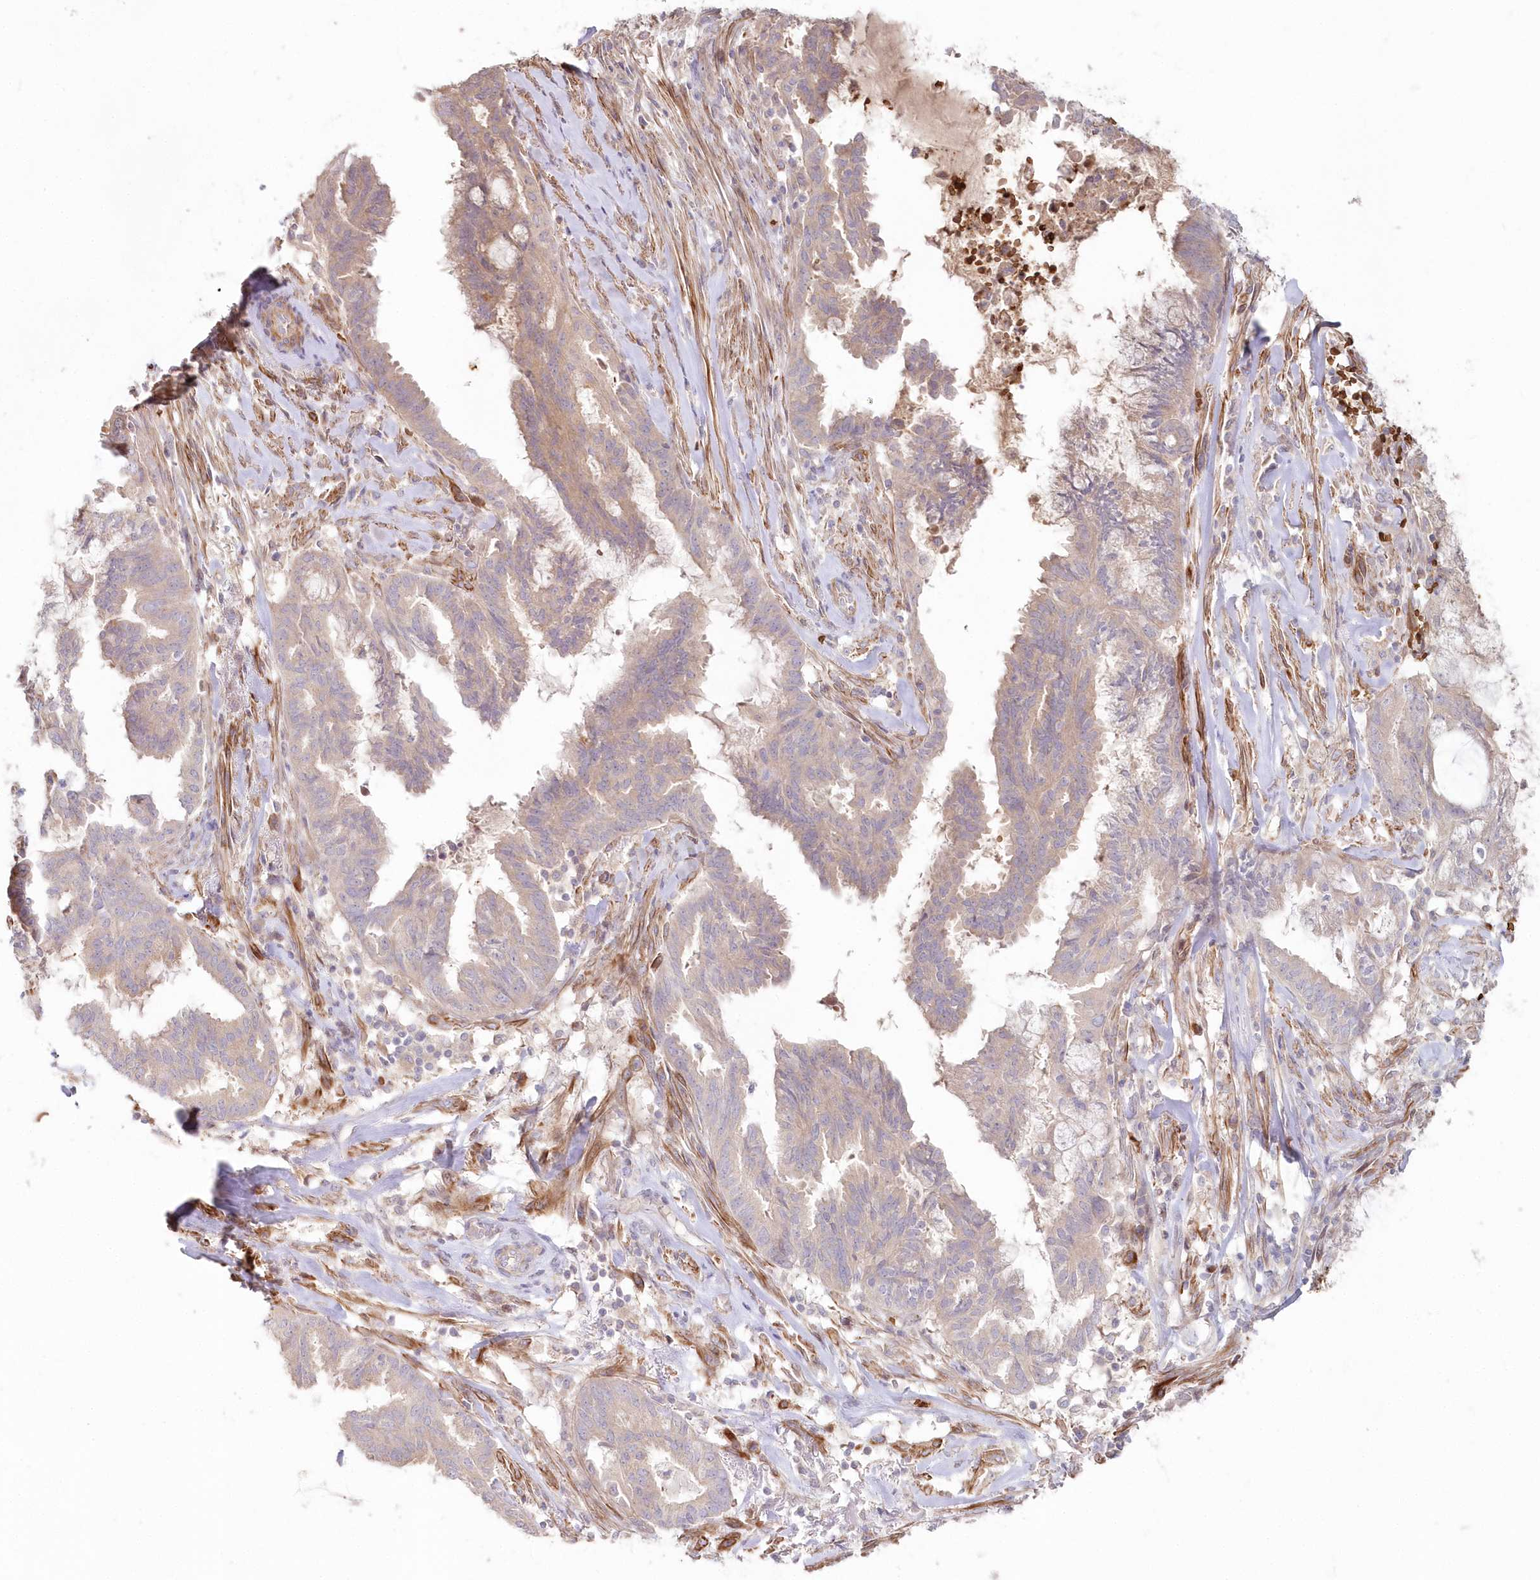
{"staining": {"intensity": "negative", "quantity": "none", "location": "none"}, "tissue": "endometrial cancer", "cell_type": "Tumor cells", "image_type": "cancer", "snomed": [{"axis": "morphology", "description": "Adenocarcinoma, NOS"}, {"axis": "topography", "description": "Endometrium"}], "caption": "Immunohistochemistry (IHC) image of human endometrial cancer (adenocarcinoma) stained for a protein (brown), which displays no expression in tumor cells.", "gene": "SERINC1", "patient": {"sex": "female", "age": 86}}